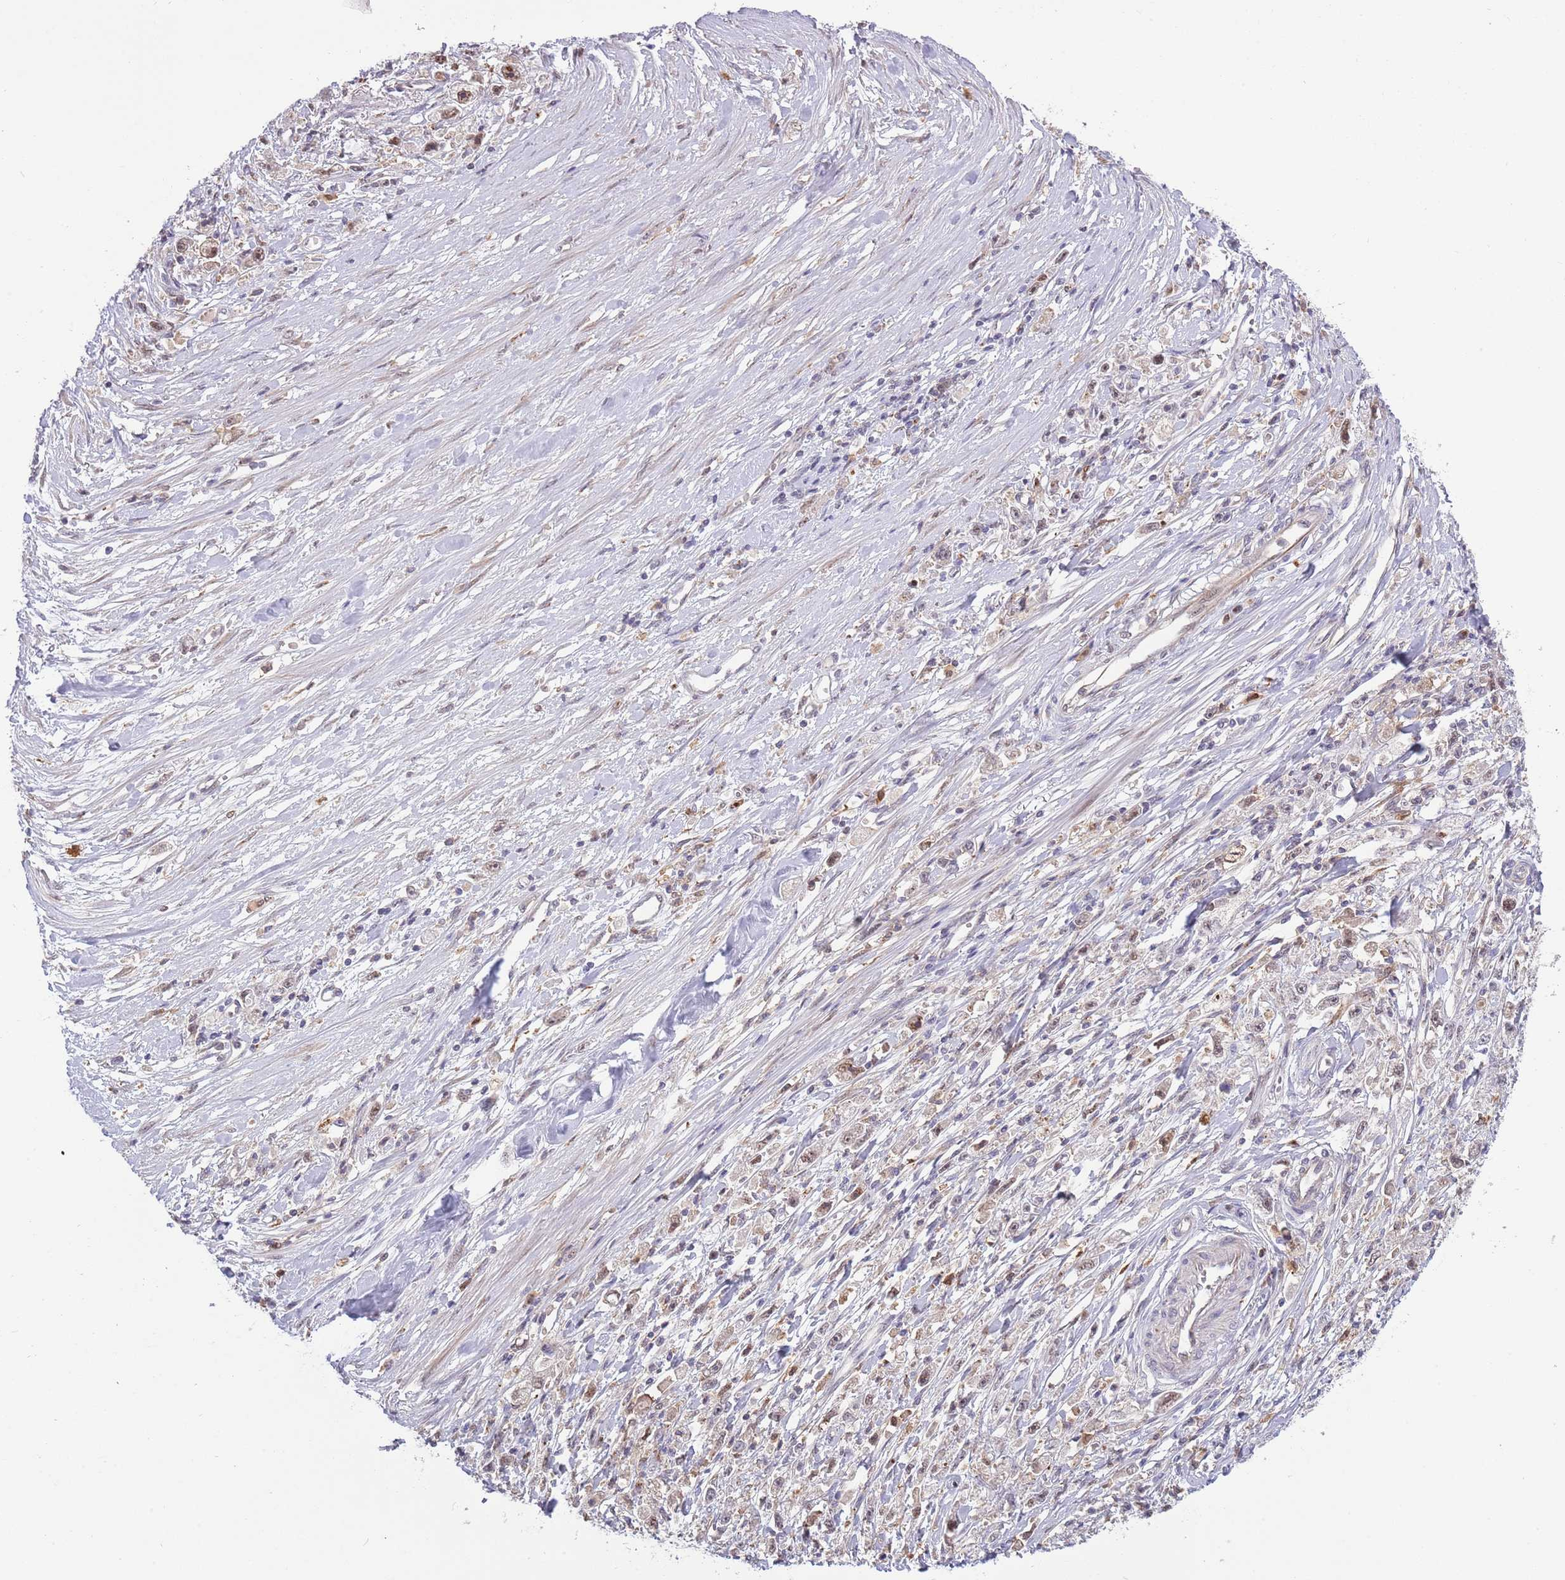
{"staining": {"intensity": "weak", "quantity": "25%-75%", "location": "nuclear"}, "tissue": "stomach cancer", "cell_type": "Tumor cells", "image_type": "cancer", "snomed": [{"axis": "morphology", "description": "Adenocarcinoma, NOS"}, {"axis": "topography", "description": "Stomach"}], "caption": "High-magnification brightfield microscopy of stomach adenocarcinoma stained with DAB (brown) and counterstained with hematoxylin (blue). tumor cells exhibit weak nuclear staining is identified in about25%-75% of cells. (DAB (3,3'-diaminobenzidine) IHC, brown staining for protein, blue staining for nuclei).", "gene": "CCNJL", "patient": {"sex": "female", "age": 59}}